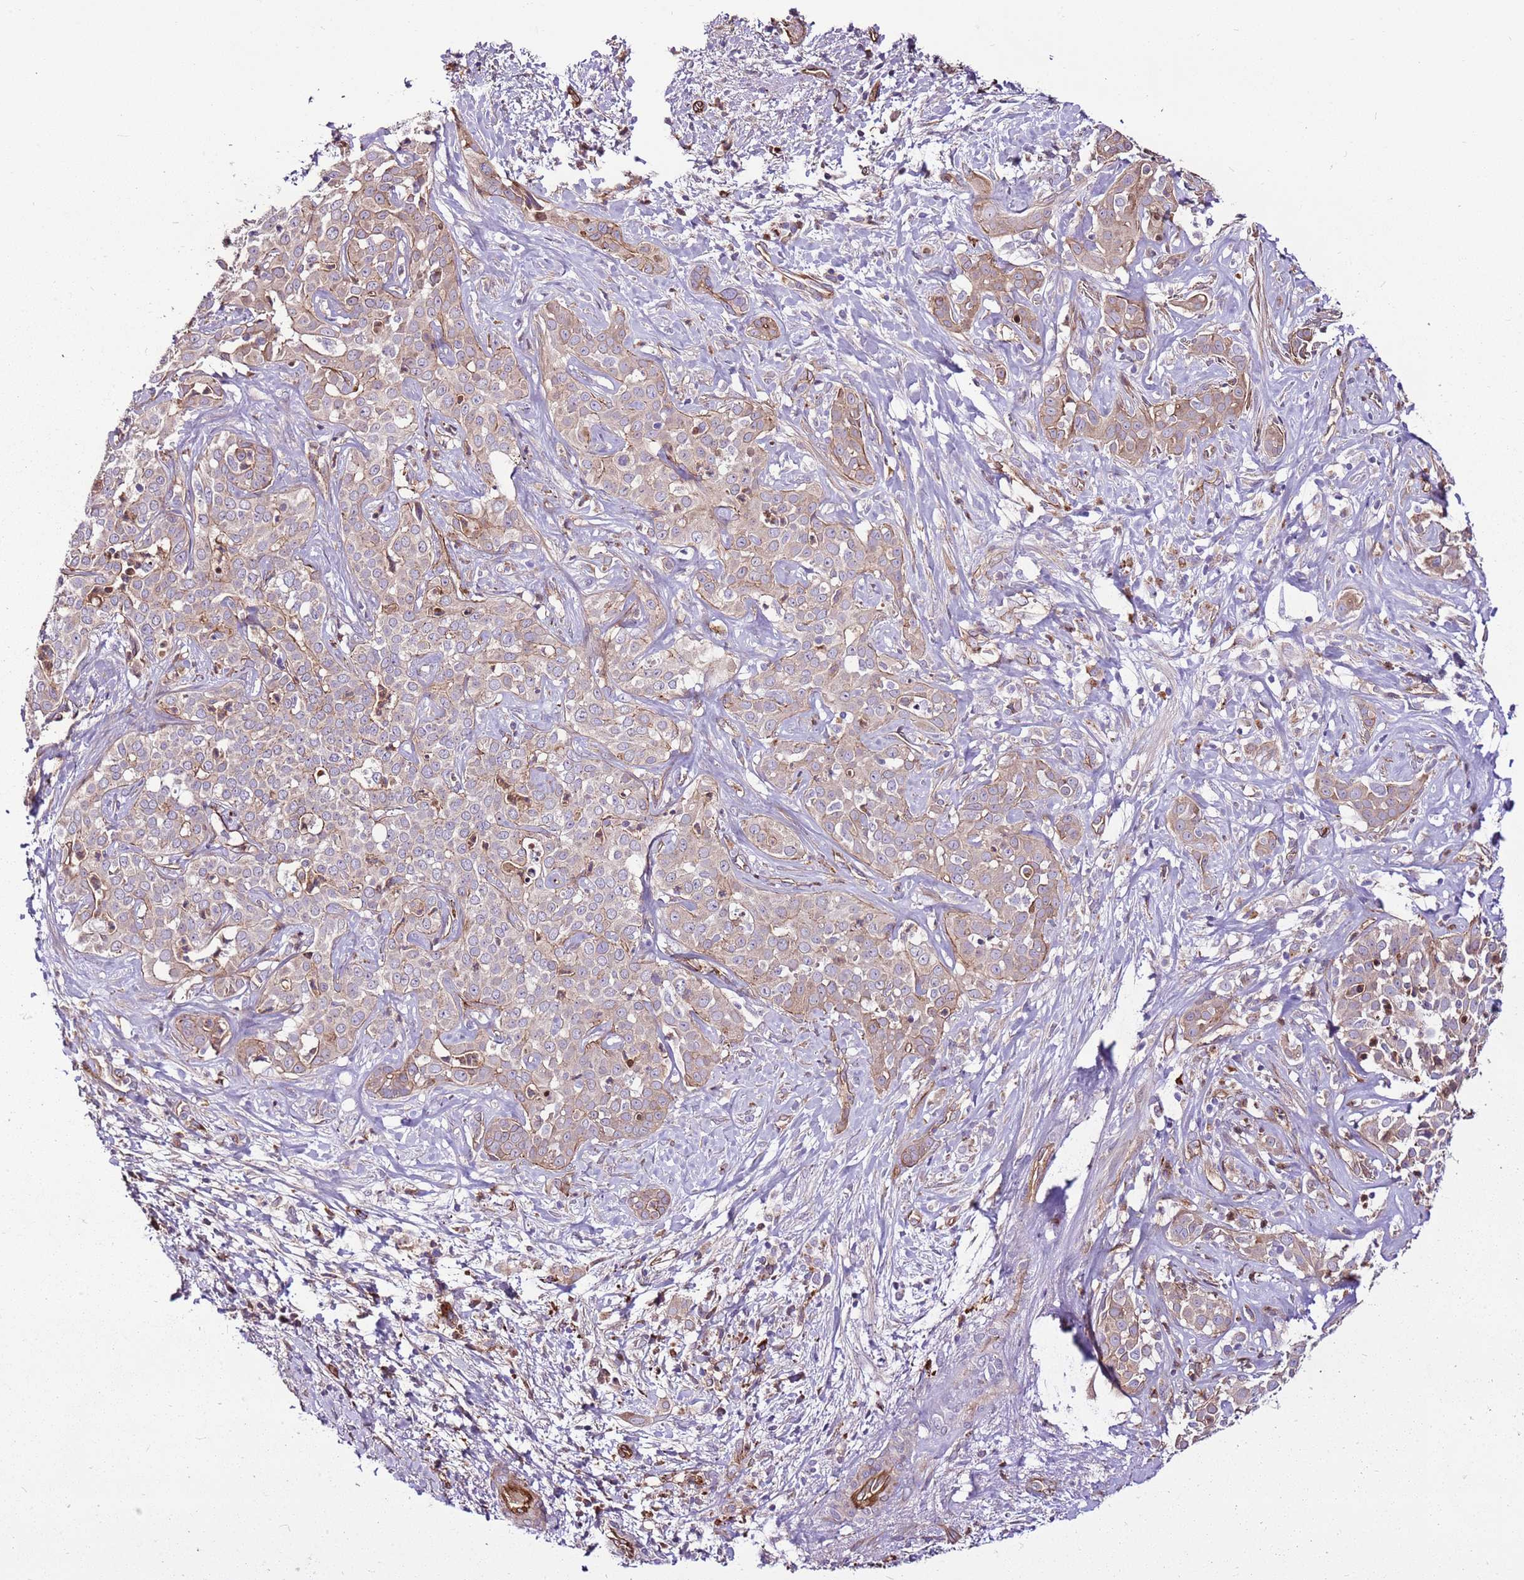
{"staining": {"intensity": "weak", "quantity": "25%-75%", "location": "cytoplasmic/membranous"}, "tissue": "liver cancer", "cell_type": "Tumor cells", "image_type": "cancer", "snomed": [{"axis": "morphology", "description": "Cholangiocarcinoma"}, {"axis": "topography", "description": "Liver"}], "caption": "Liver cancer (cholangiocarcinoma) stained with DAB (3,3'-diaminobenzidine) immunohistochemistry (IHC) shows low levels of weak cytoplasmic/membranous positivity in about 25%-75% of tumor cells.", "gene": "ZNF827", "patient": {"sex": "male", "age": 67}}